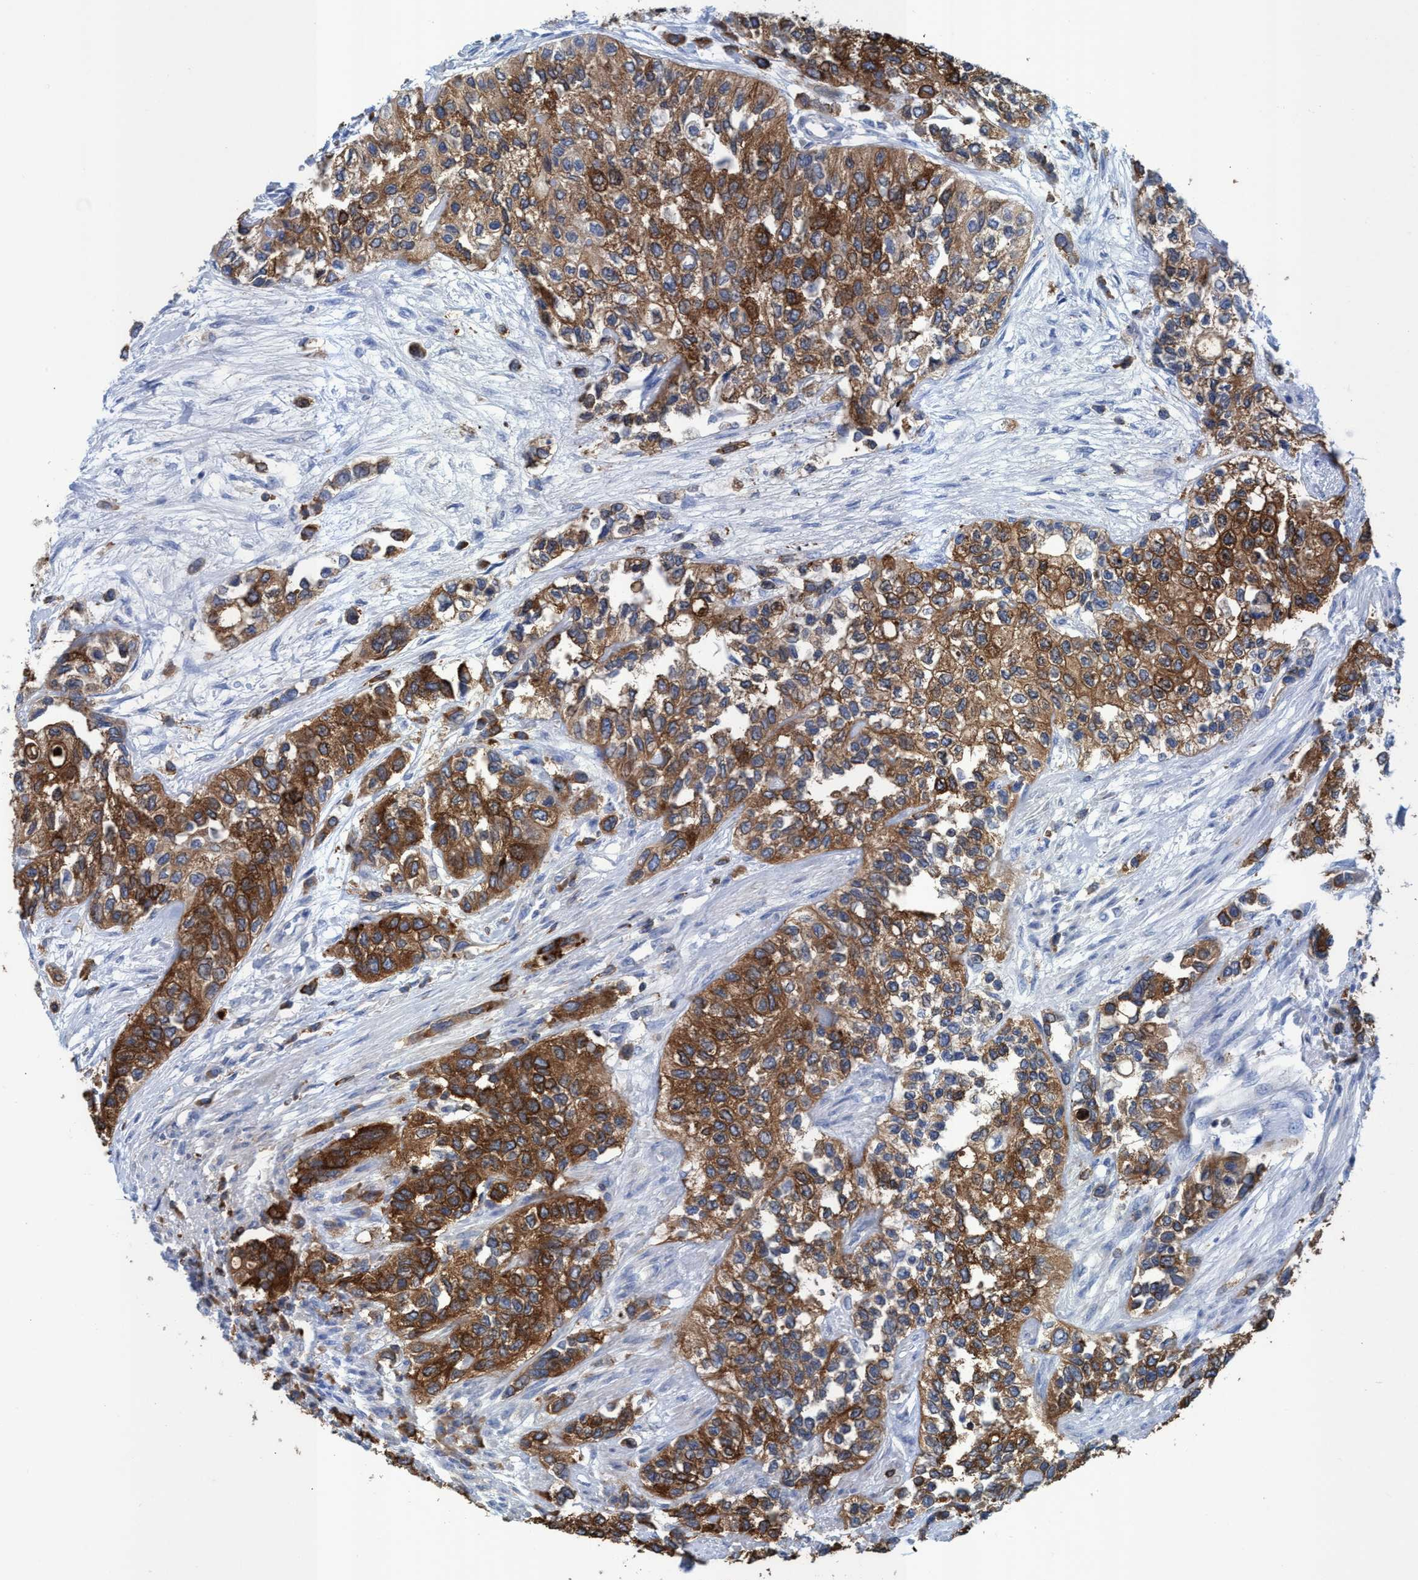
{"staining": {"intensity": "moderate", "quantity": ">75%", "location": "cytoplasmic/membranous"}, "tissue": "urothelial cancer", "cell_type": "Tumor cells", "image_type": "cancer", "snomed": [{"axis": "morphology", "description": "Urothelial carcinoma, High grade"}, {"axis": "topography", "description": "Urinary bladder"}], "caption": "Brown immunohistochemical staining in human urothelial cancer shows moderate cytoplasmic/membranous positivity in approximately >75% of tumor cells.", "gene": "EZR", "patient": {"sex": "female", "age": 56}}